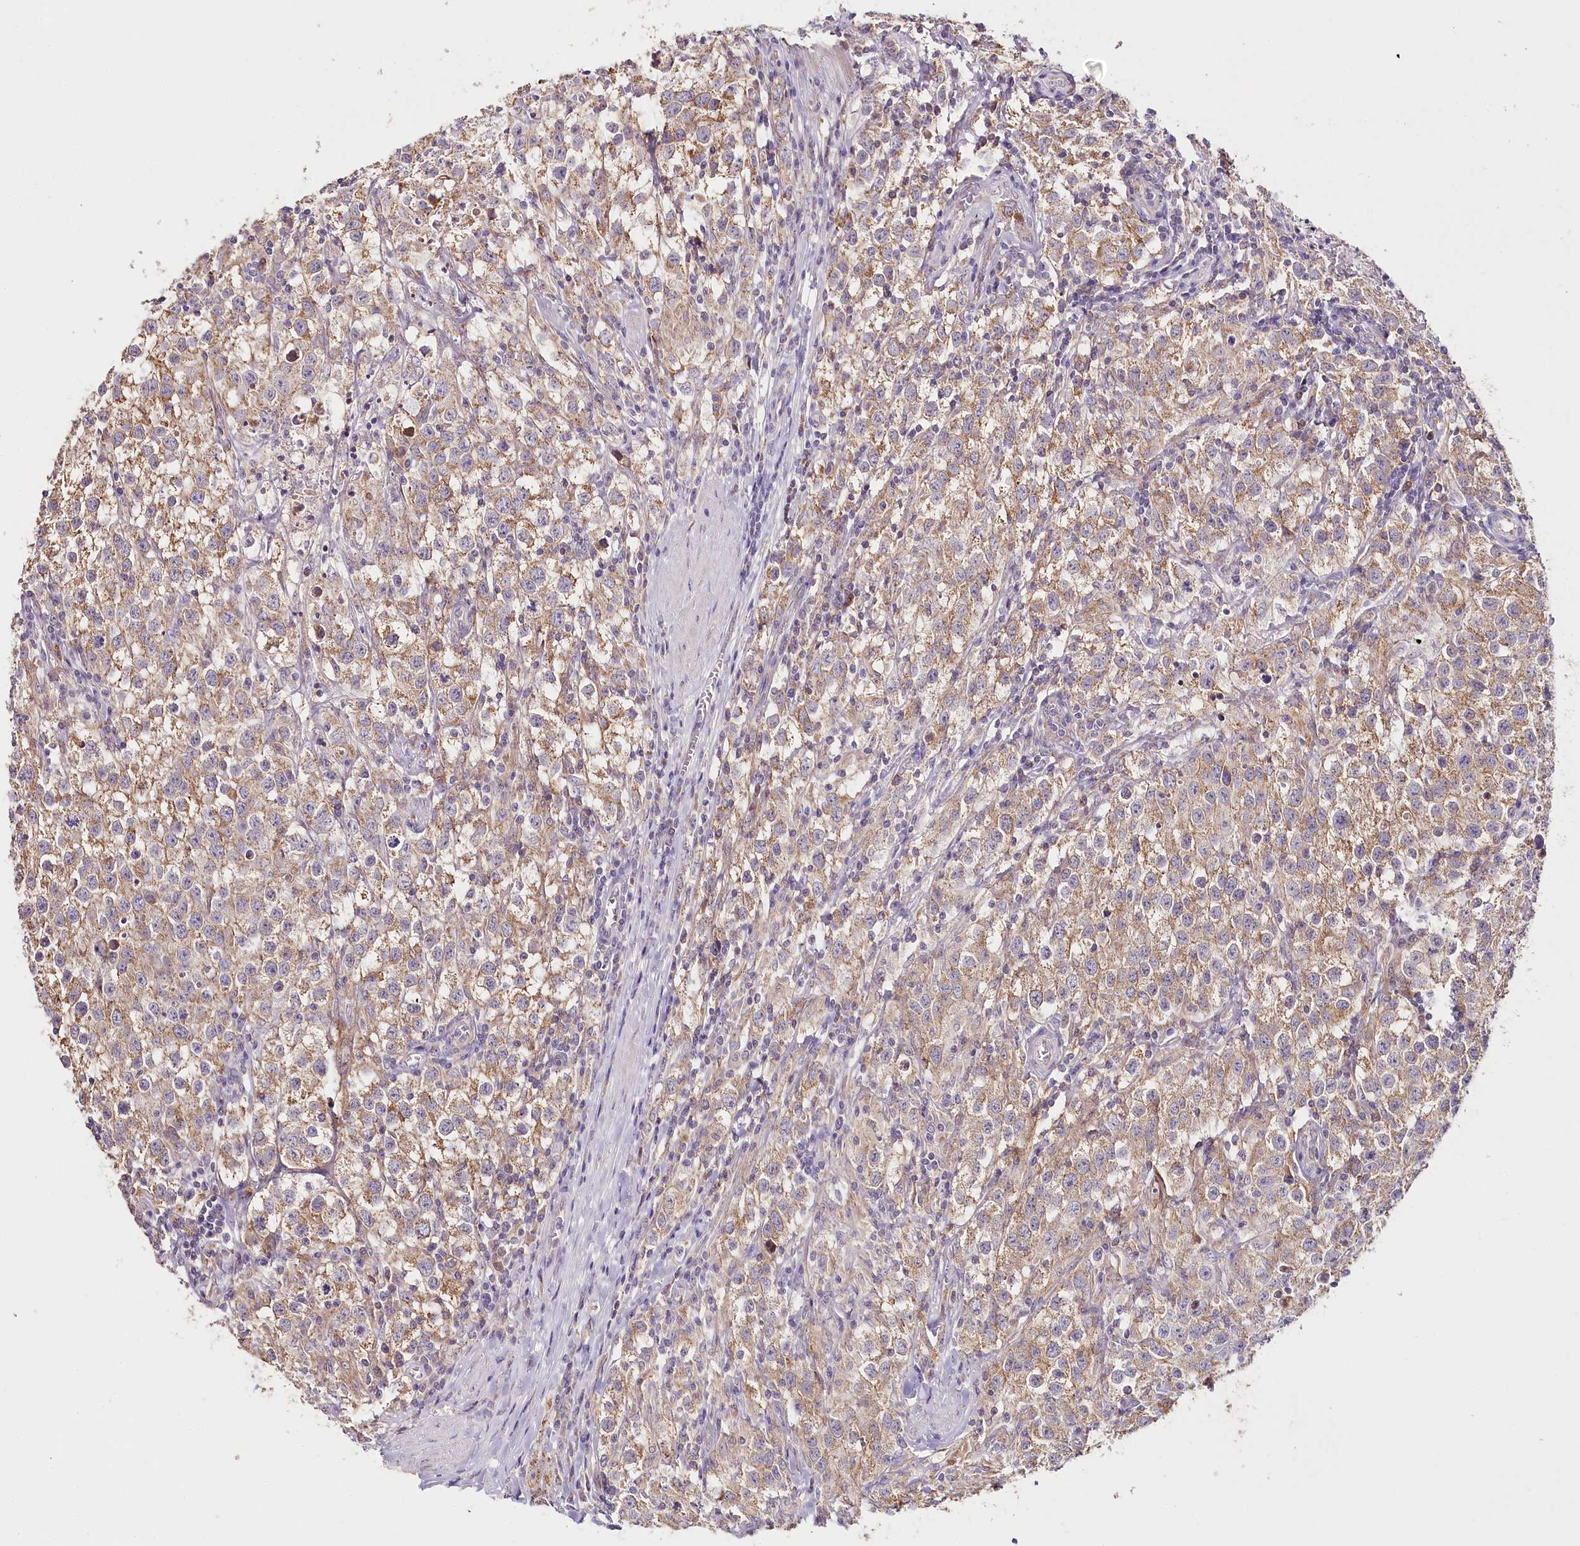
{"staining": {"intensity": "moderate", "quantity": ">75%", "location": "cytoplasmic/membranous"}, "tissue": "testis cancer", "cell_type": "Tumor cells", "image_type": "cancer", "snomed": [{"axis": "morphology", "description": "Seminoma, NOS"}, {"axis": "morphology", "description": "Carcinoma, Embryonal, NOS"}, {"axis": "topography", "description": "Testis"}], "caption": "Tumor cells exhibit medium levels of moderate cytoplasmic/membranous staining in about >75% of cells in human testis cancer (embryonal carcinoma).", "gene": "MMP25", "patient": {"sex": "male", "age": 43}}